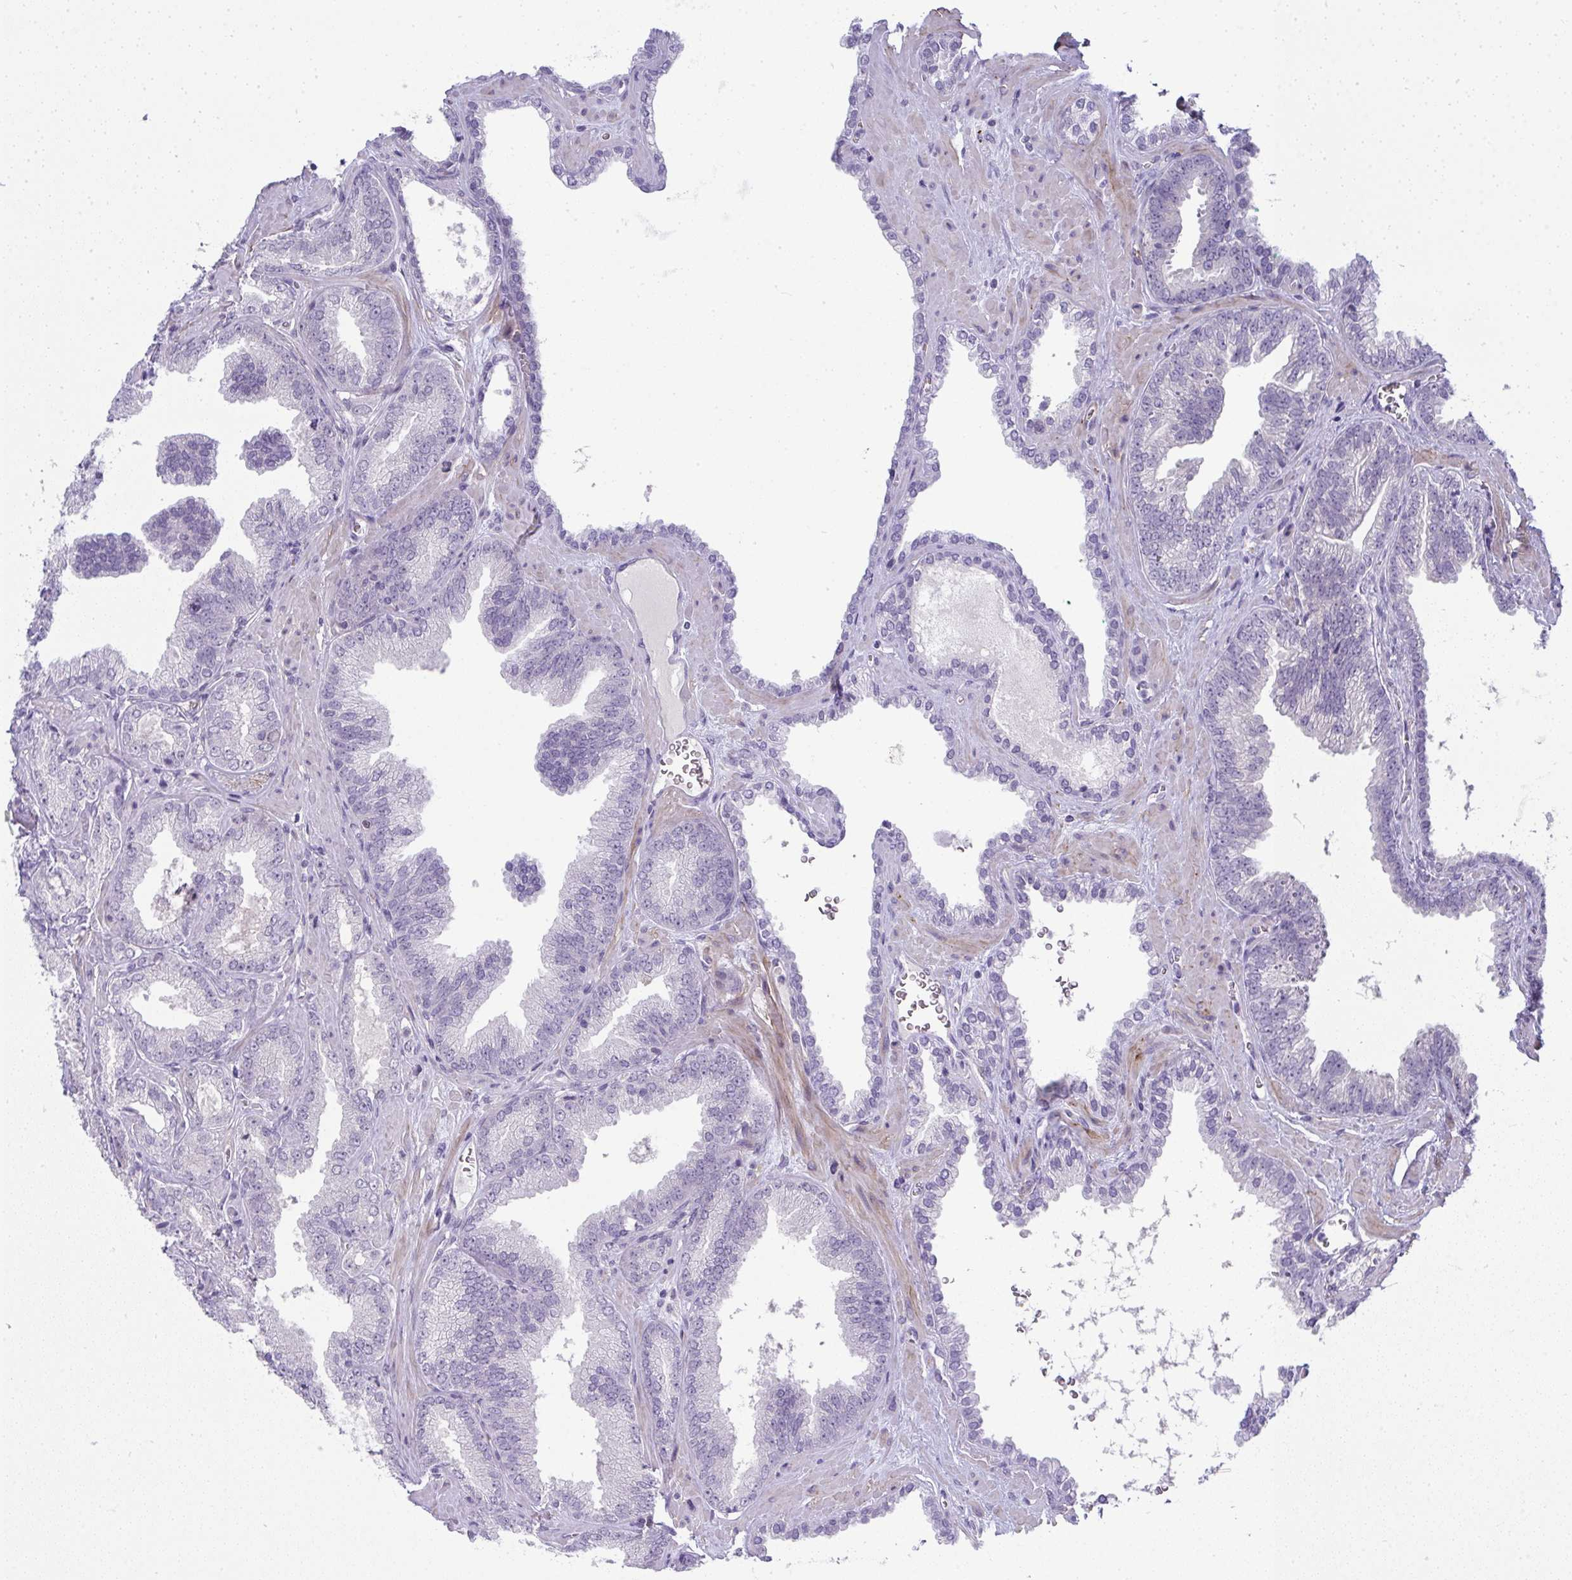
{"staining": {"intensity": "negative", "quantity": "none", "location": "none"}, "tissue": "prostate cancer", "cell_type": "Tumor cells", "image_type": "cancer", "snomed": [{"axis": "morphology", "description": "Adenocarcinoma, High grade"}, {"axis": "topography", "description": "Prostate"}], "caption": "Tumor cells show no significant expression in prostate high-grade adenocarcinoma. Brightfield microscopy of IHC stained with DAB (3,3'-diaminobenzidine) (brown) and hematoxylin (blue), captured at high magnification.", "gene": "UBE2S", "patient": {"sex": "male", "age": 68}}